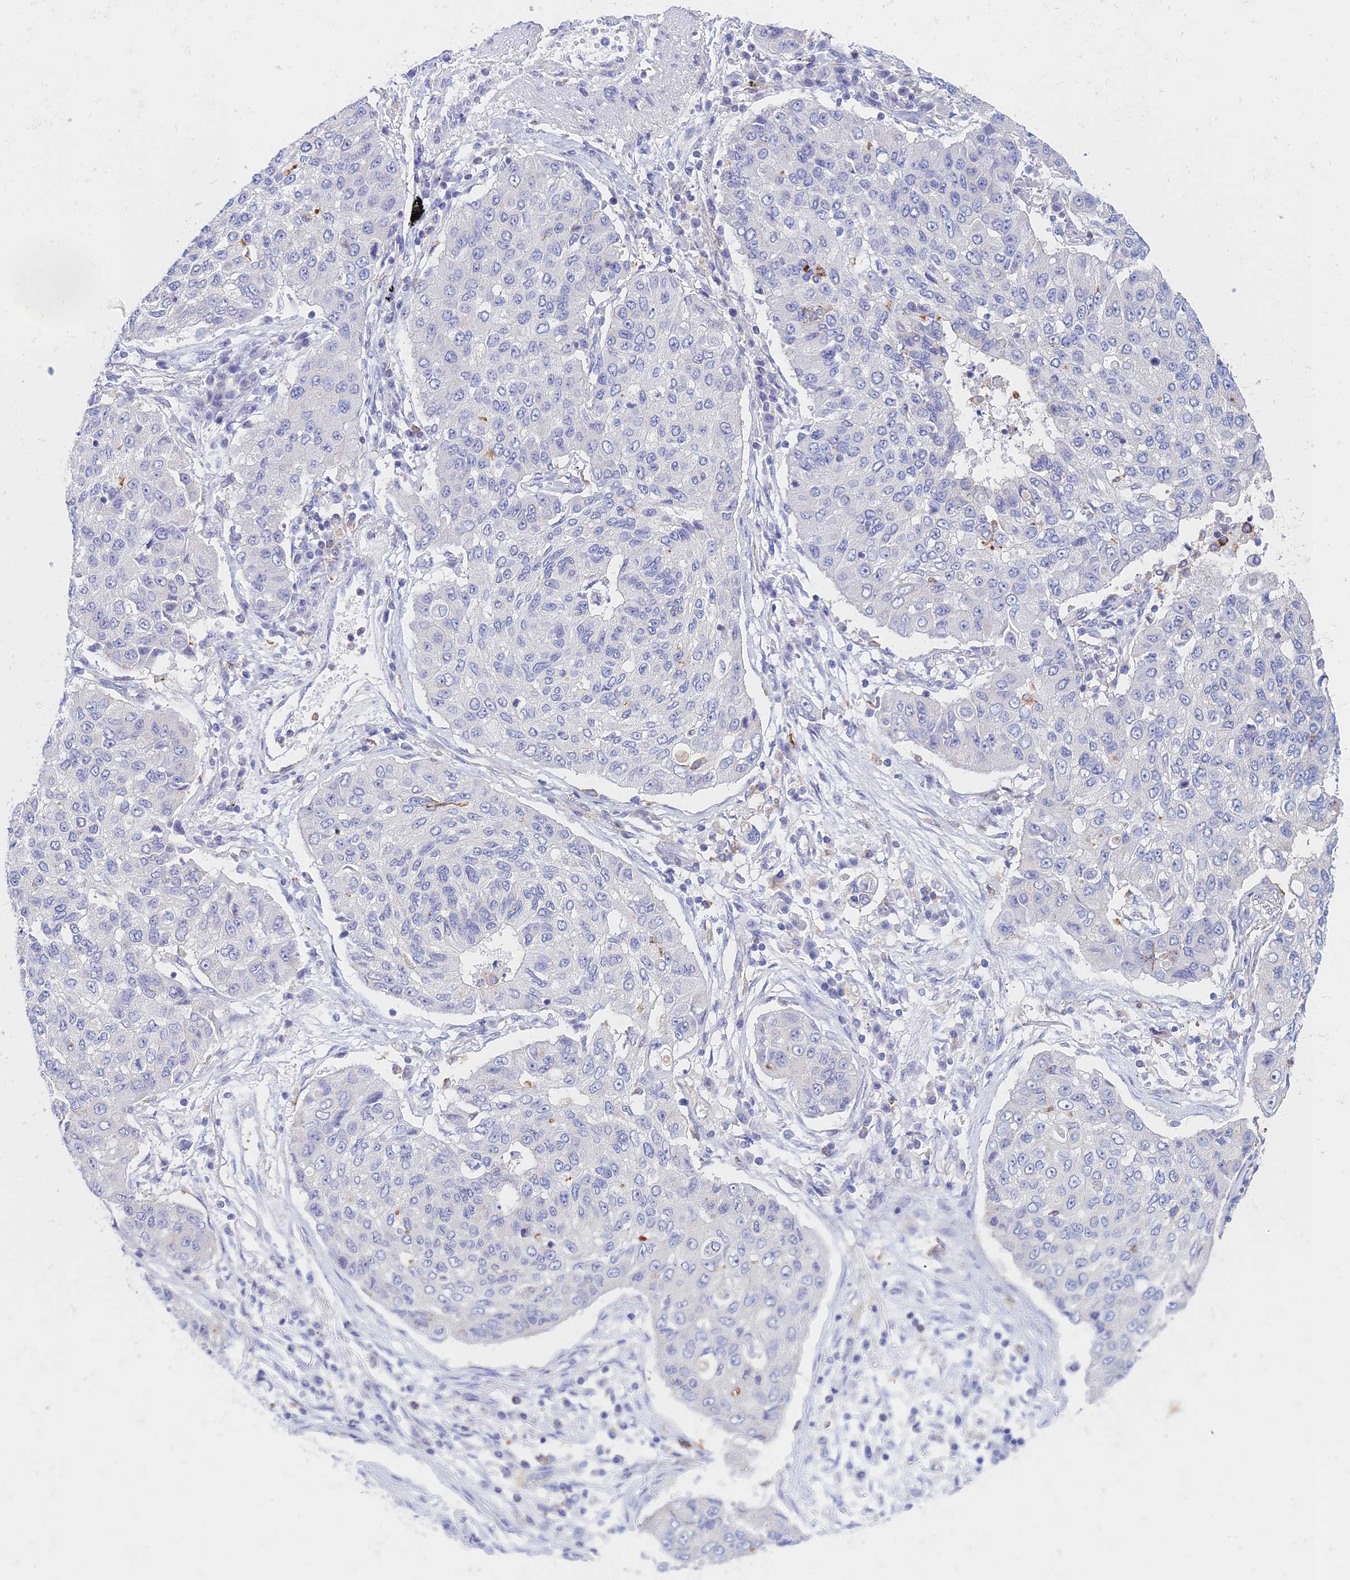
{"staining": {"intensity": "negative", "quantity": "none", "location": "none"}, "tissue": "lung cancer", "cell_type": "Tumor cells", "image_type": "cancer", "snomed": [{"axis": "morphology", "description": "Squamous cell carcinoma, NOS"}, {"axis": "topography", "description": "Lung"}], "caption": "DAB immunohistochemical staining of human squamous cell carcinoma (lung) reveals no significant positivity in tumor cells.", "gene": "STRN4", "patient": {"sex": "male", "age": 74}}